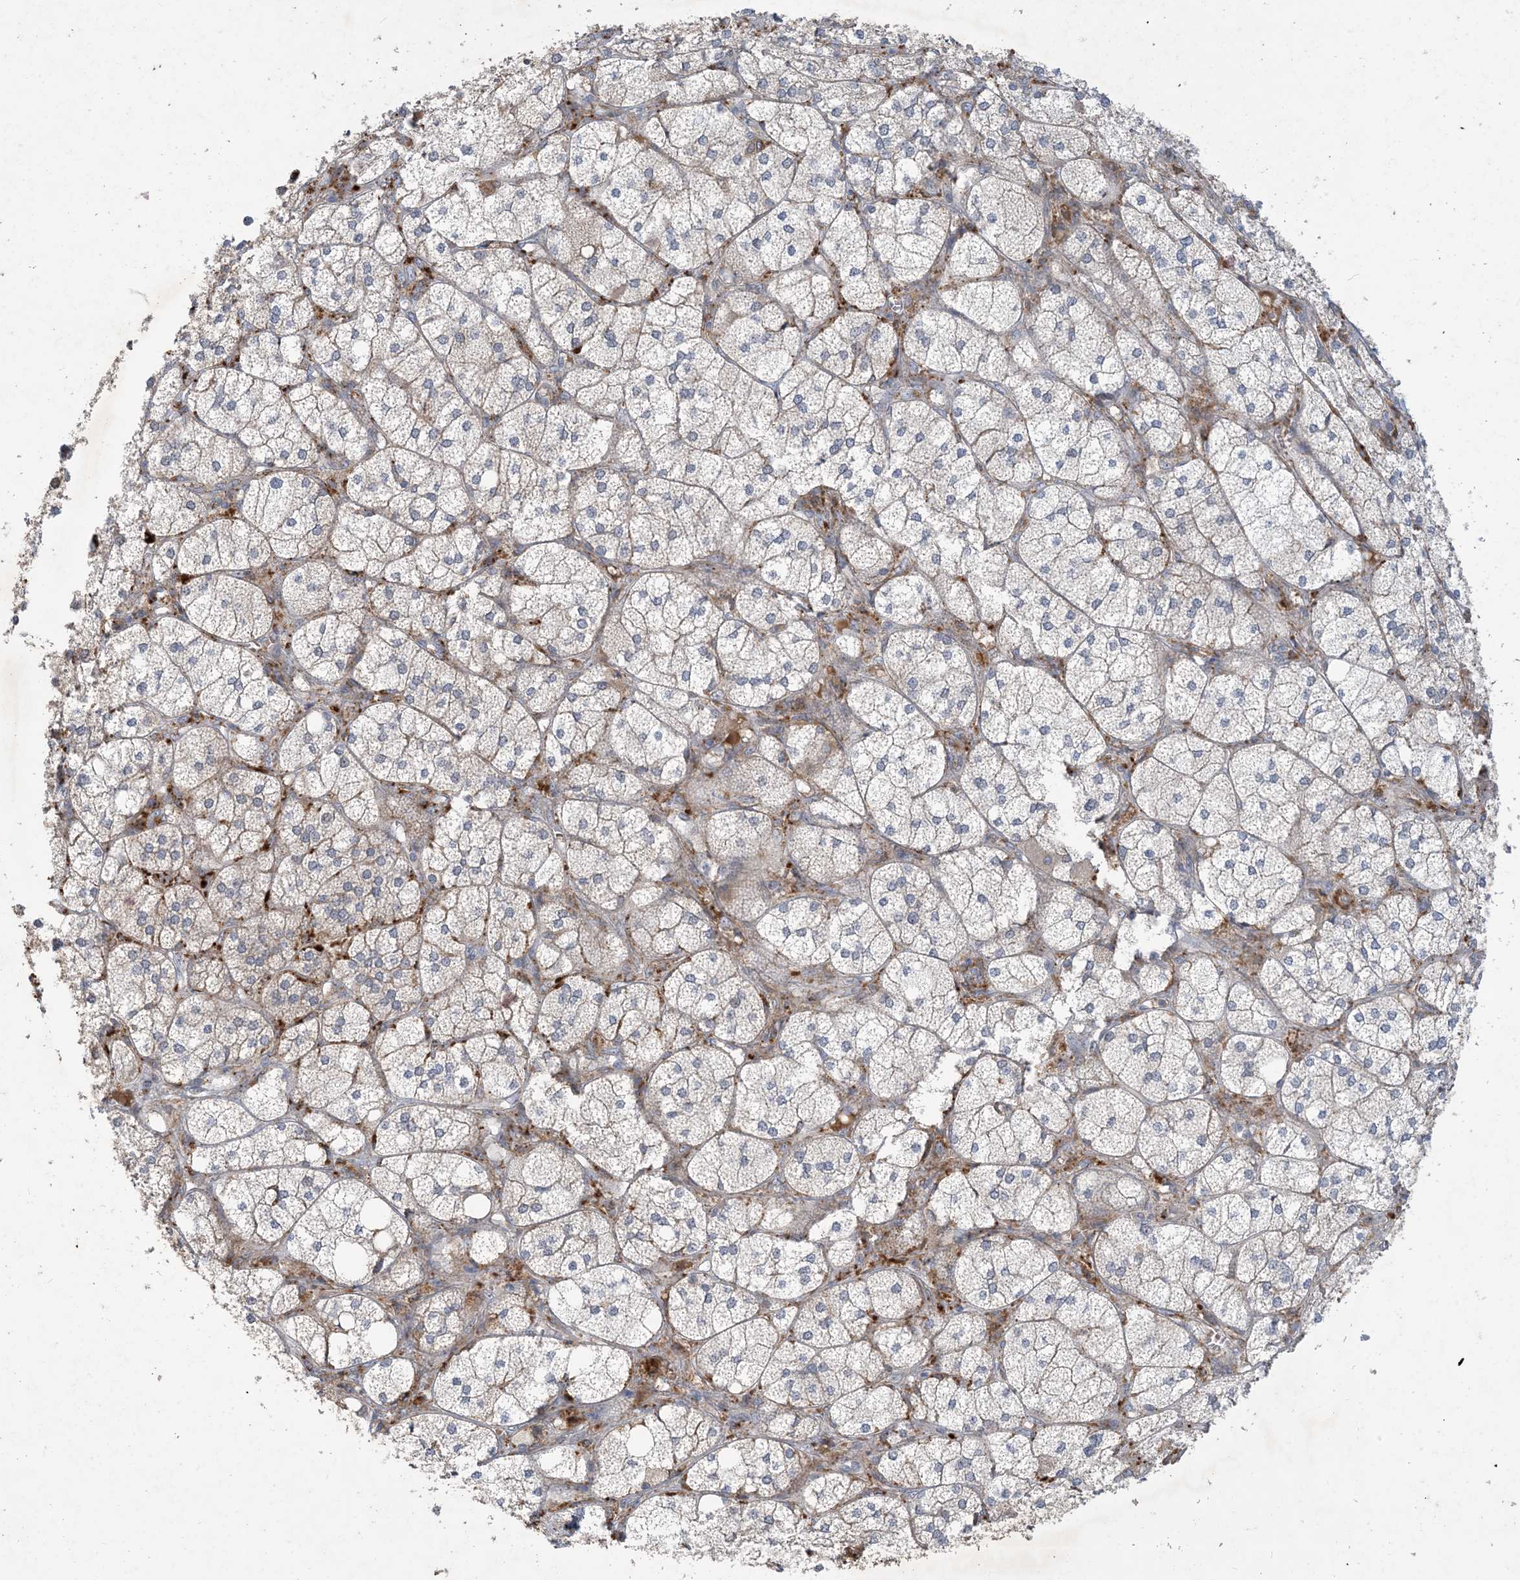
{"staining": {"intensity": "moderate", "quantity": "25%-75%", "location": "cytoplasmic/membranous"}, "tissue": "adrenal gland", "cell_type": "Glandular cells", "image_type": "normal", "snomed": [{"axis": "morphology", "description": "Normal tissue, NOS"}, {"axis": "topography", "description": "Adrenal gland"}], "caption": "DAB immunohistochemical staining of unremarkable human adrenal gland demonstrates moderate cytoplasmic/membranous protein staining in approximately 25%-75% of glandular cells. The staining was performed using DAB to visualize the protein expression in brown, while the nuclei were stained in blue with hematoxylin (Magnification: 20x).", "gene": "MRPS18A", "patient": {"sex": "female", "age": 61}}